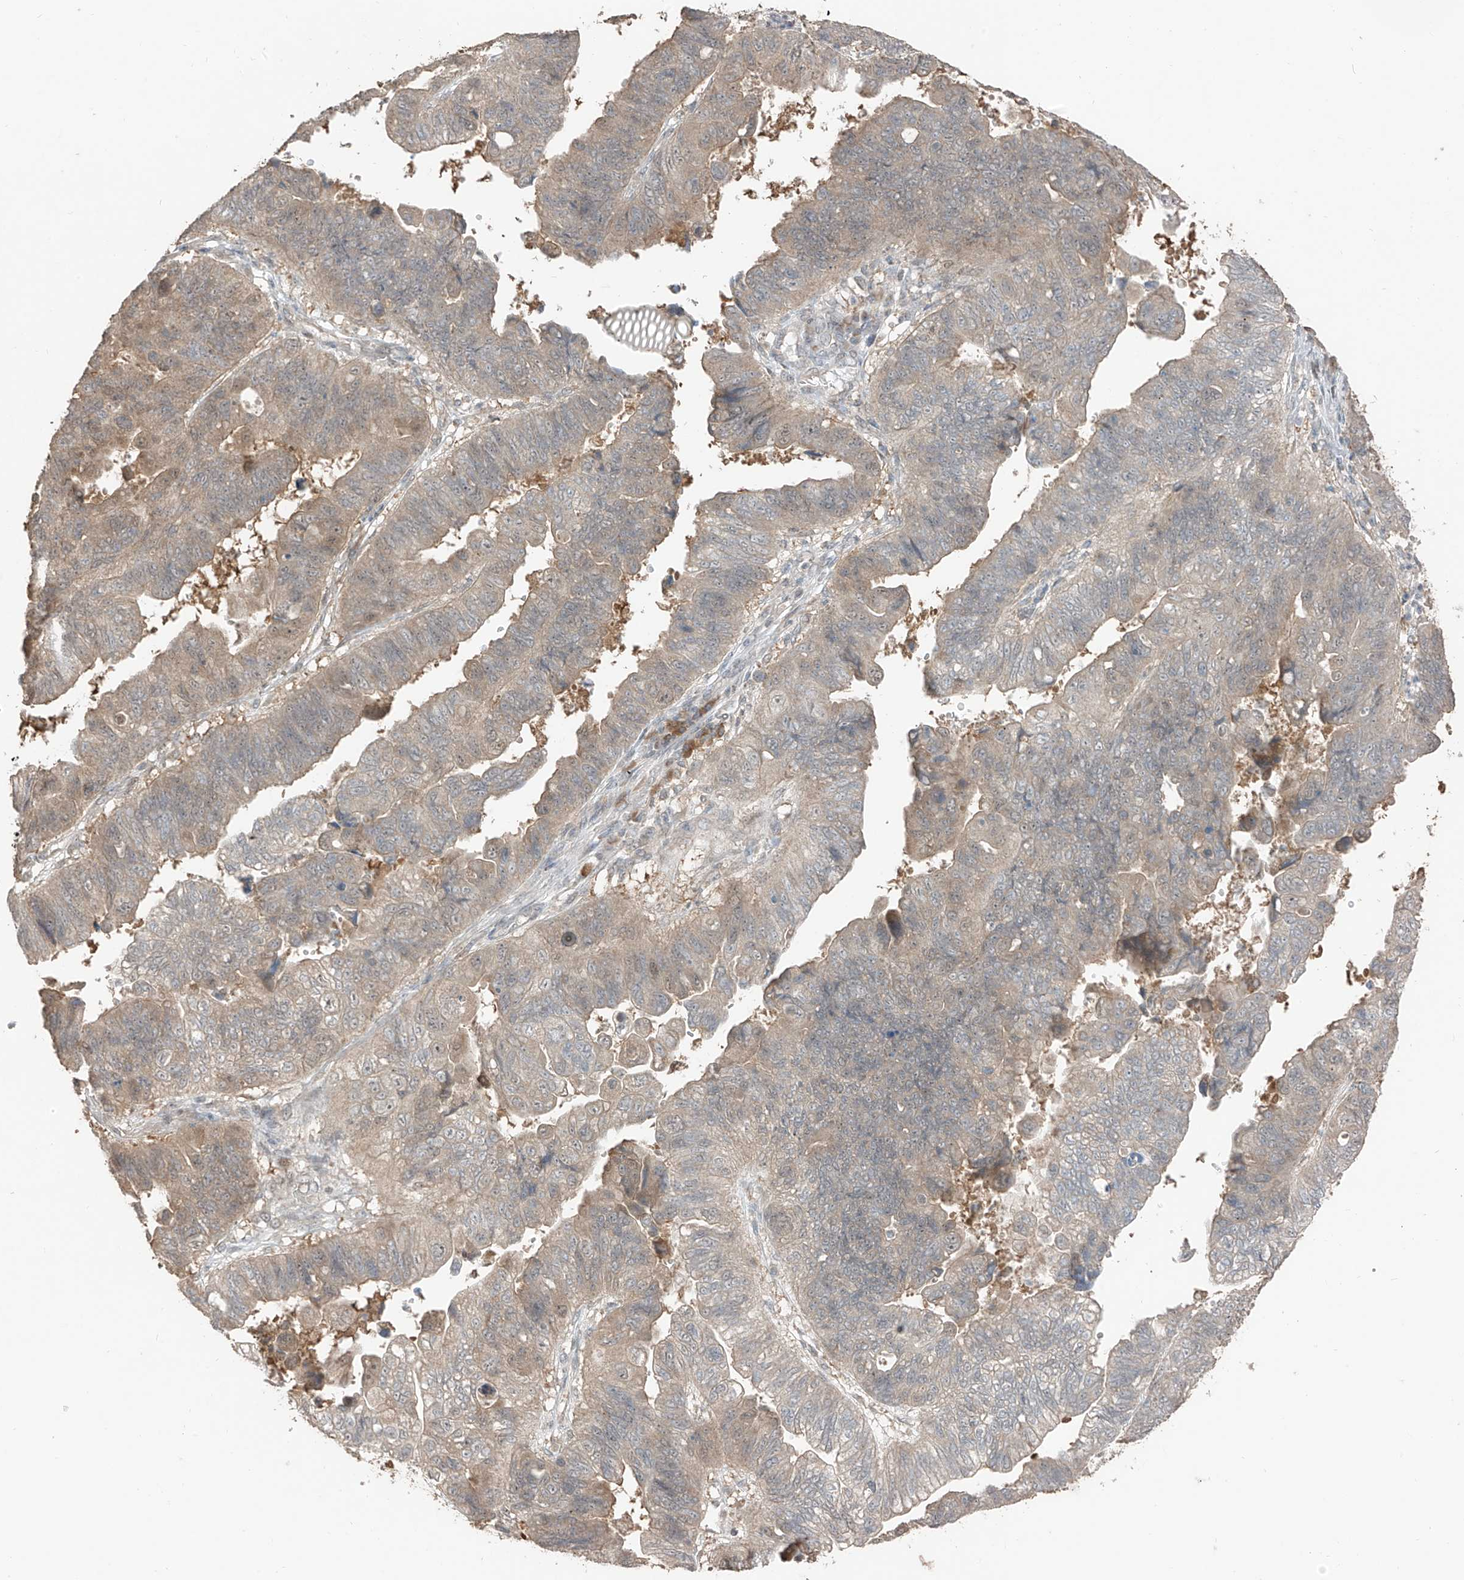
{"staining": {"intensity": "weak", "quantity": "<25%", "location": "cytoplasmic/membranous"}, "tissue": "stomach cancer", "cell_type": "Tumor cells", "image_type": "cancer", "snomed": [{"axis": "morphology", "description": "Adenocarcinoma, NOS"}, {"axis": "topography", "description": "Stomach"}], "caption": "Immunohistochemistry of stomach cancer (adenocarcinoma) displays no positivity in tumor cells. Brightfield microscopy of immunohistochemistry (IHC) stained with DAB (brown) and hematoxylin (blue), captured at high magnification.", "gene": "COLGALT2", "patient": {"sex": "male", "age": 59}}